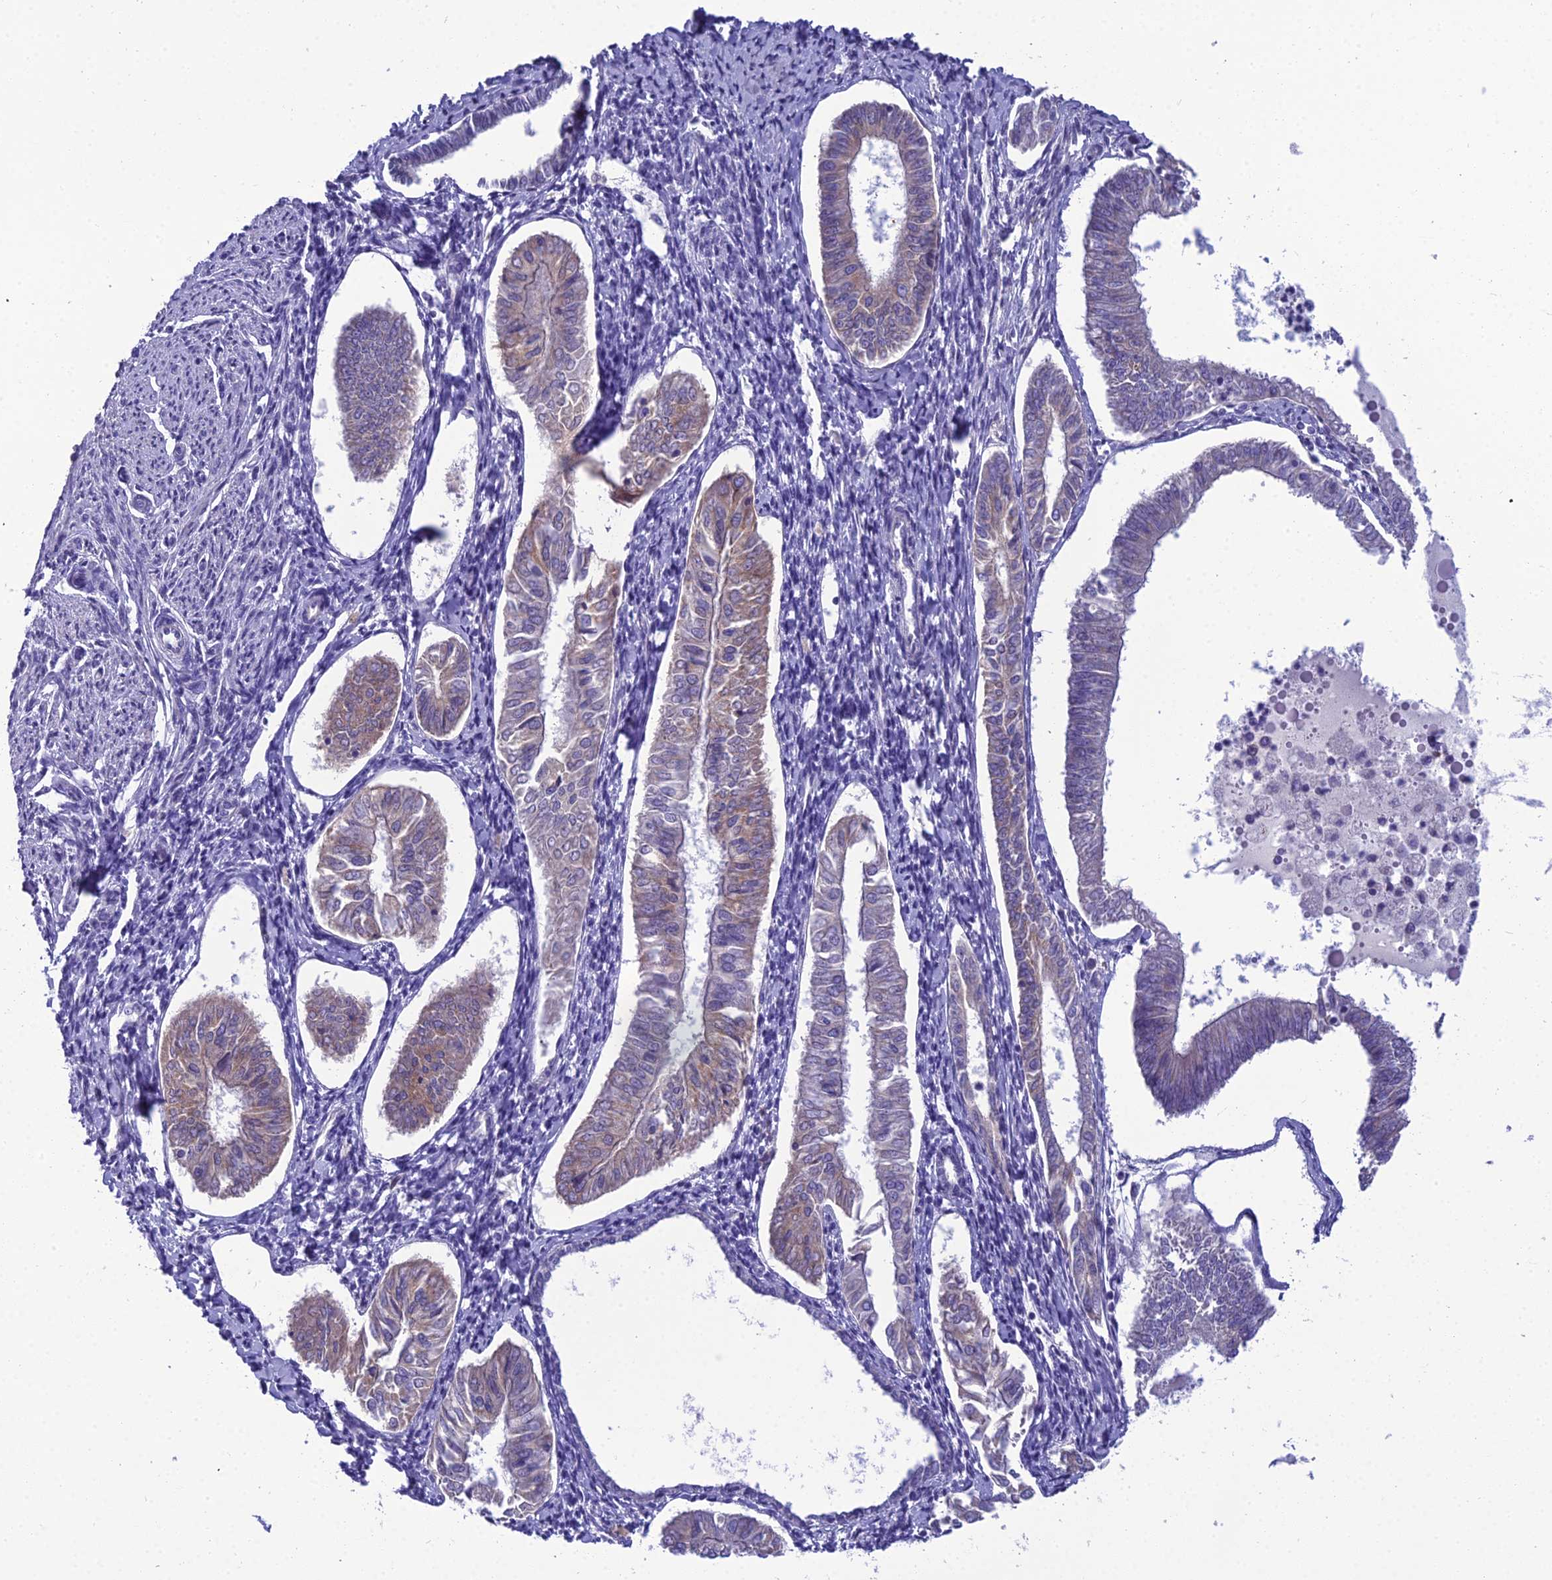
{"staining": {"intensity": "weak", "quantity": "25%-75%", "location": "cytoplasmic/membranous"}, "tissue": "endometrial cancer", "cell_type": "Tumor cells", "image_type": "cancer", "snomed": [{"axis": "morphology", "description": "Adenocarcinoma, NOS"}, {"axis": "topography", "description": "Endometrium"}], "caption": "Human adenocarcinoma (endometrial) stained for a protein (brown) displays weak cytoplasmic/membranous positive positivity in approximately 25%-75% of tumor cells.", "gene": "GOLPH3", "patient": {"sex": "female", "age": 58}}